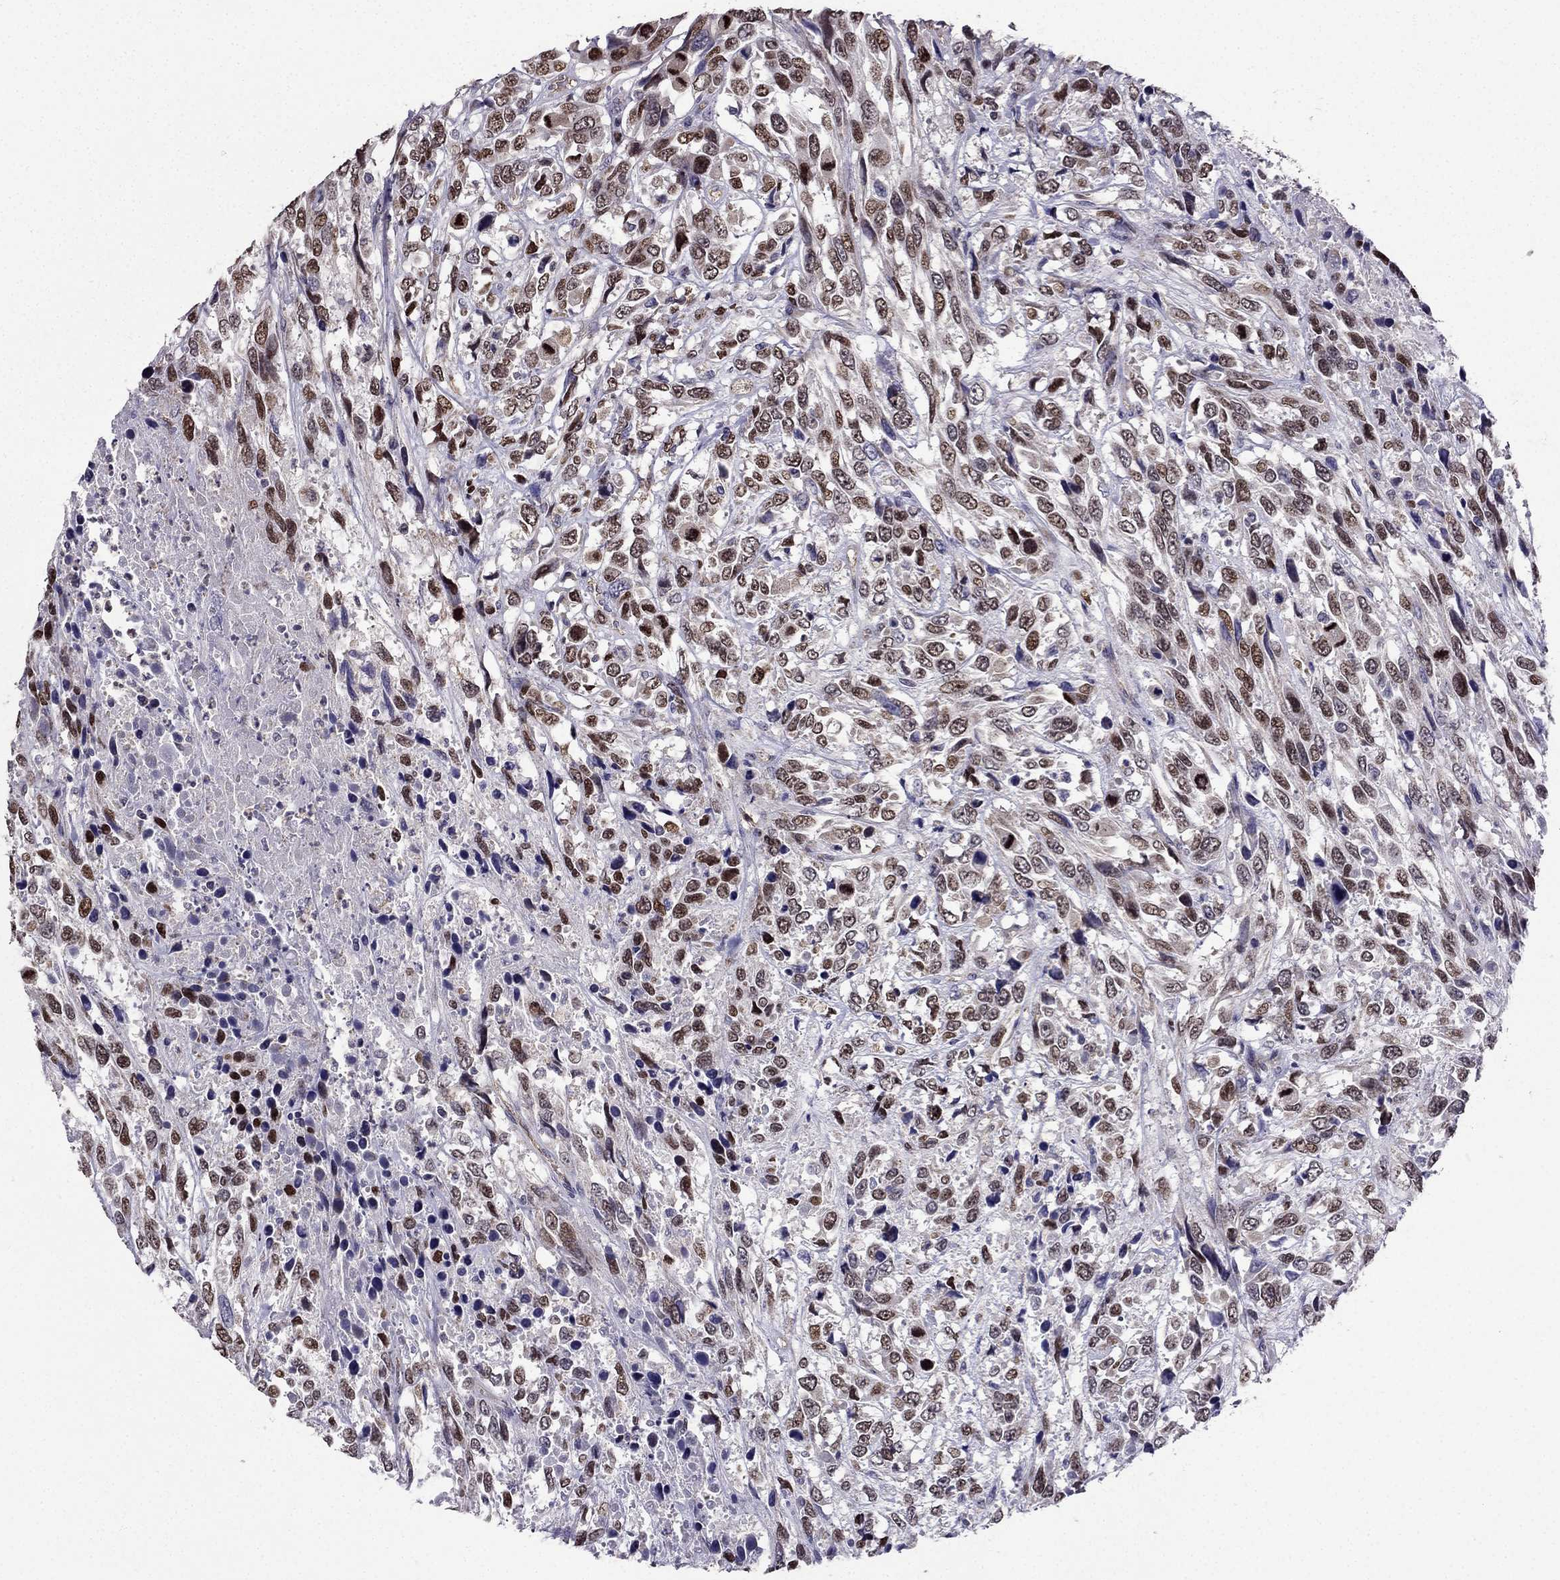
{"staining": {"intensity": "moderate", "quantity": ">75%", "location": "nuclear"}, "tissue": "urothelial cancer", "cell_type": "Tumor cells", "image_type": "cancer", "snomed": [{"axis": "morphology", "description": "Urothelial carcinoma, High grade"}, {"axis": "topography", "description": "Urinary bladder"}], "caption": "Protein staining of high-grade urothelial carcinoma tissue demonstrates moderate nuclear staining in about >75% of tumor cells.", "gene": "SLC6A2", "patient": {"sex": "female", "age": 70}}